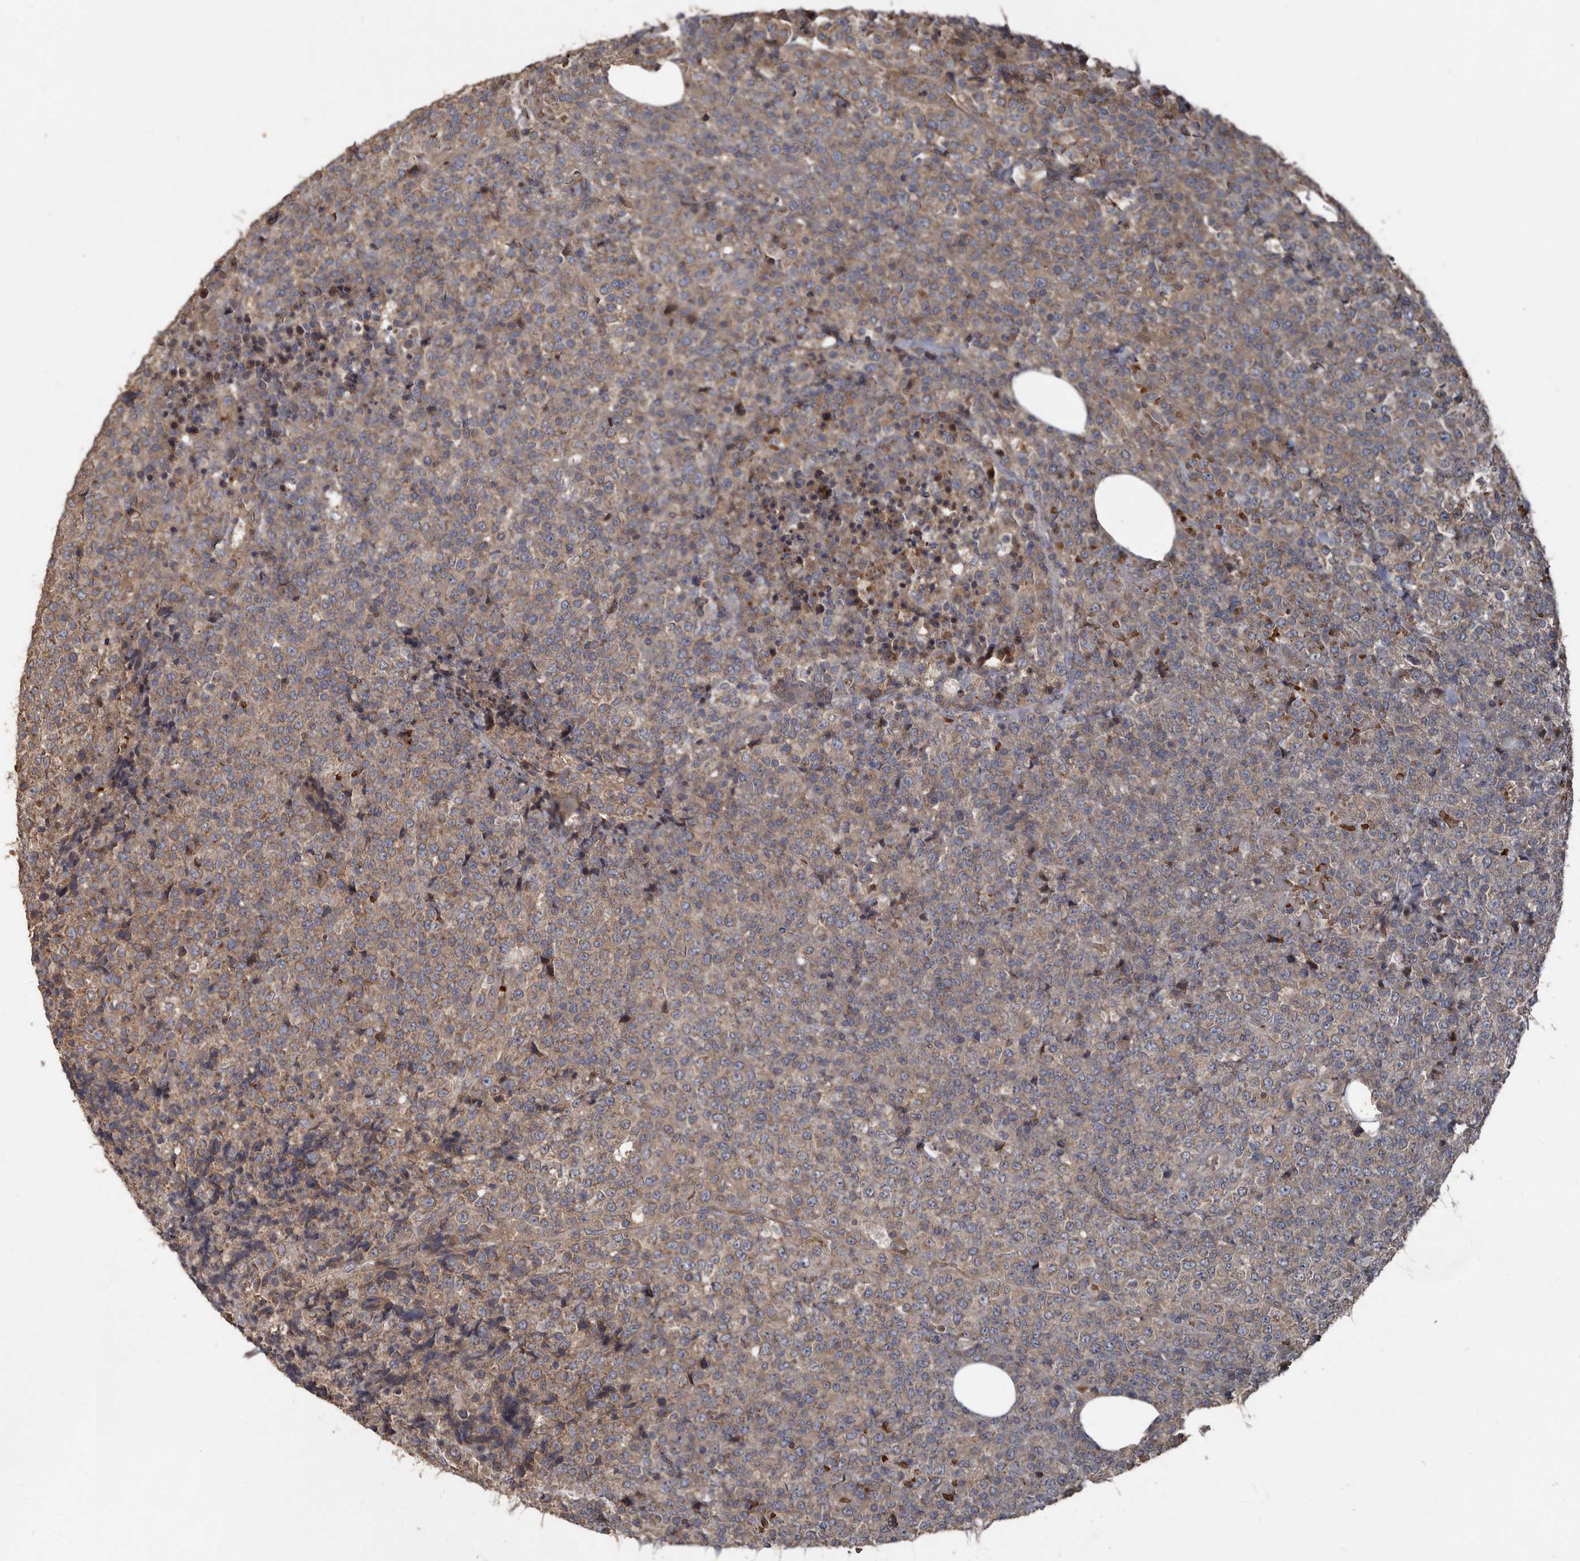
{"staining": {"intensity": "weak", "quantity": ">75%", "location": "cytoplasmic/membranous"}, "tissue": "lymphoma", "cell_type": "Tumor cells", "image_type": "cancer", "snomed": [{"axis": "morphology", "description": "Malignant lymphoma, non-Hodgkin's type, High grade"}, {"axis": "topography", "description": "Lymph node"}], "caption": "Protein analysis of high-grade malignant lymphoma, non-Hodgkin's type tissue exhibits weak cytoplasmic/membranous positivity in about >75% of tumor cells.", "gene": "KIF26B", "patient": {"sex": "male", "age": 13}}